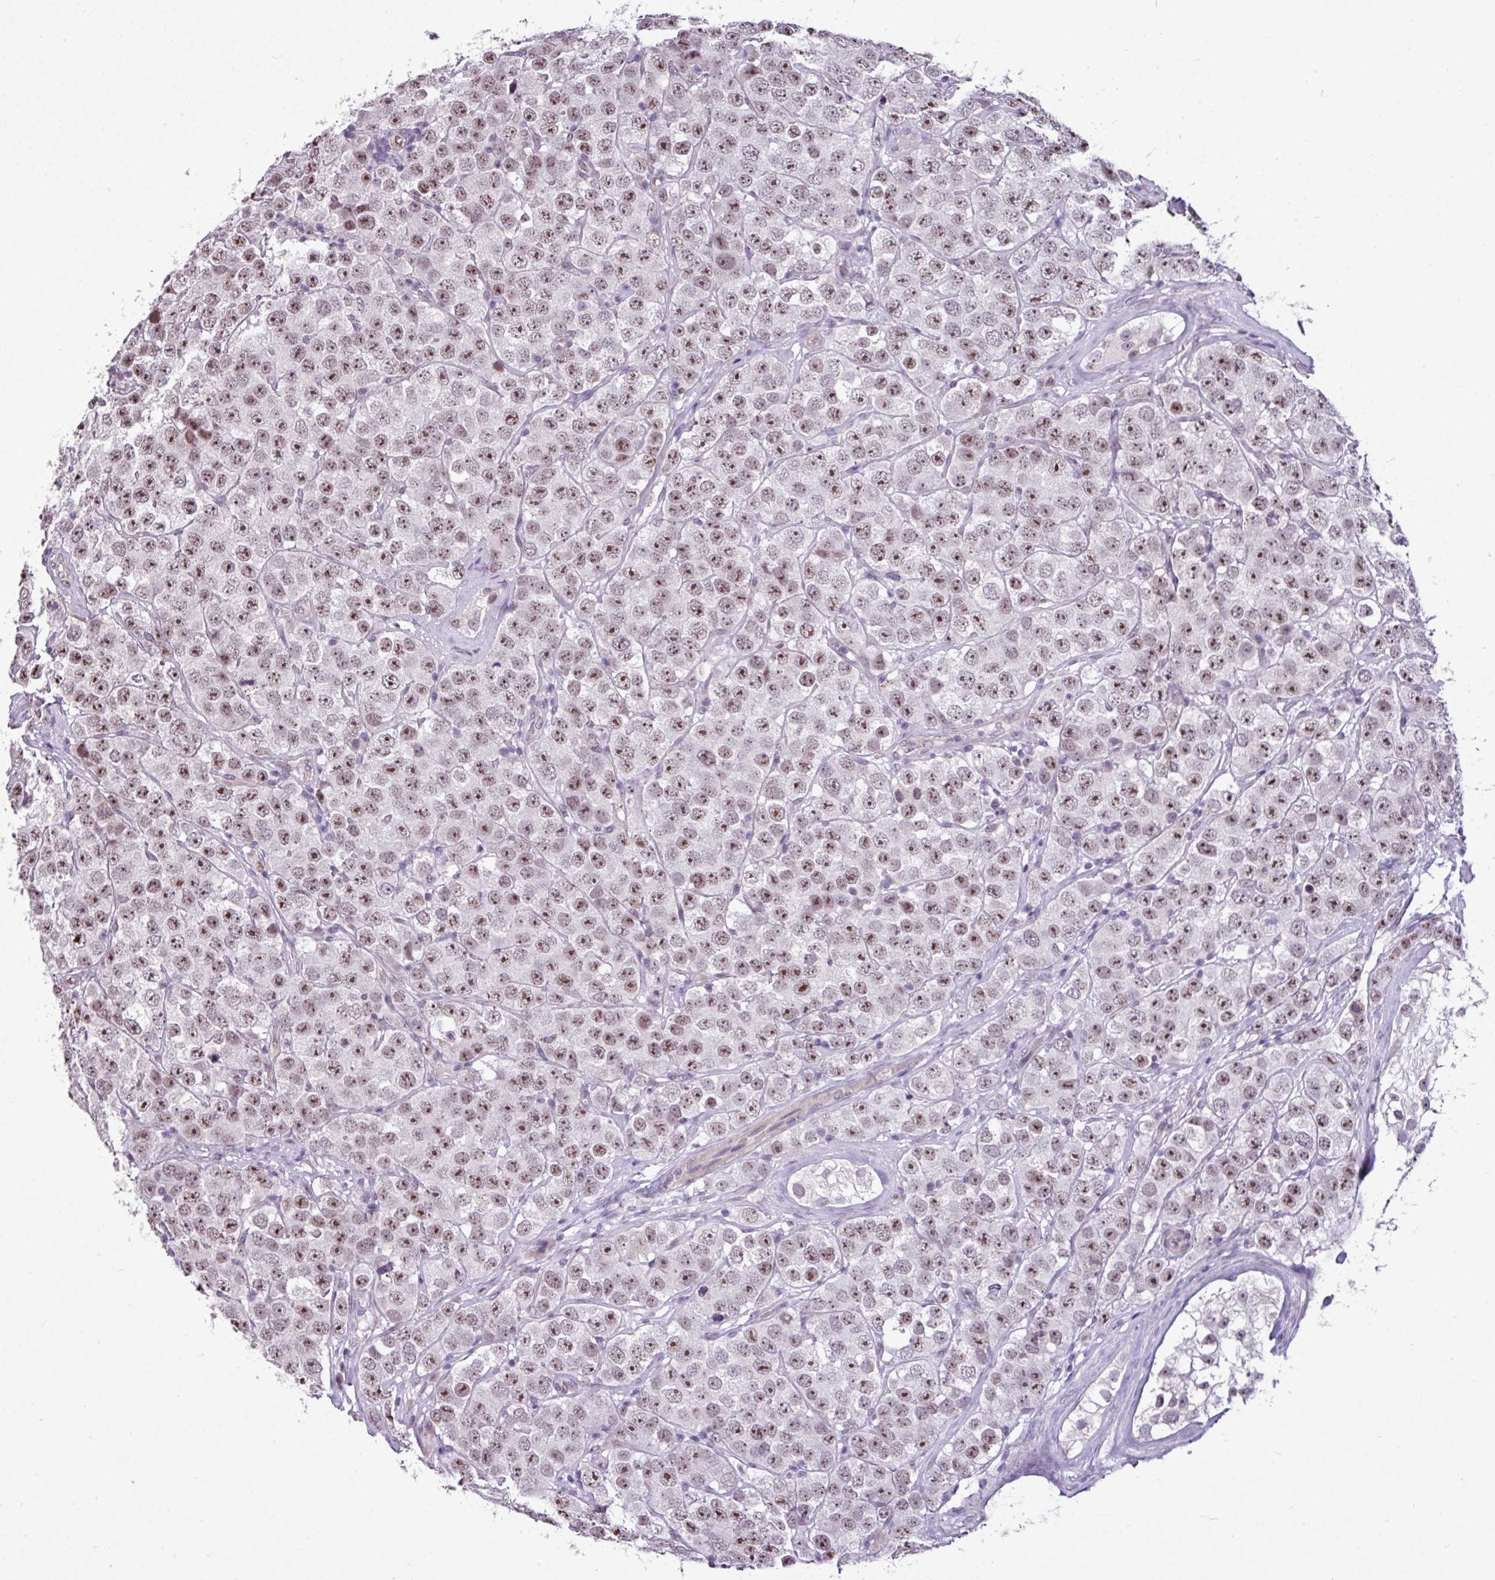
{"staining": {"intensity": "moderate", "quantity": ">75%", "location": "nuclear"}, "tissue": "testis cancer", "cell_type": "Tumor cells", "image_type": "cancer", "snomed": [{"axis": "morphology", "description": "Seminoma, NOS"}, {"axis": "topography", "description": "Testis"}], "caption": "DAB (3,3'-diaminobenzidine) immunohistochemical staining of testis cancer displays moderate nuclear protein staining in approximately >75% of tumor cells.", "gene": "UTP18", "patient": {"sex": "male", "age": 28}}